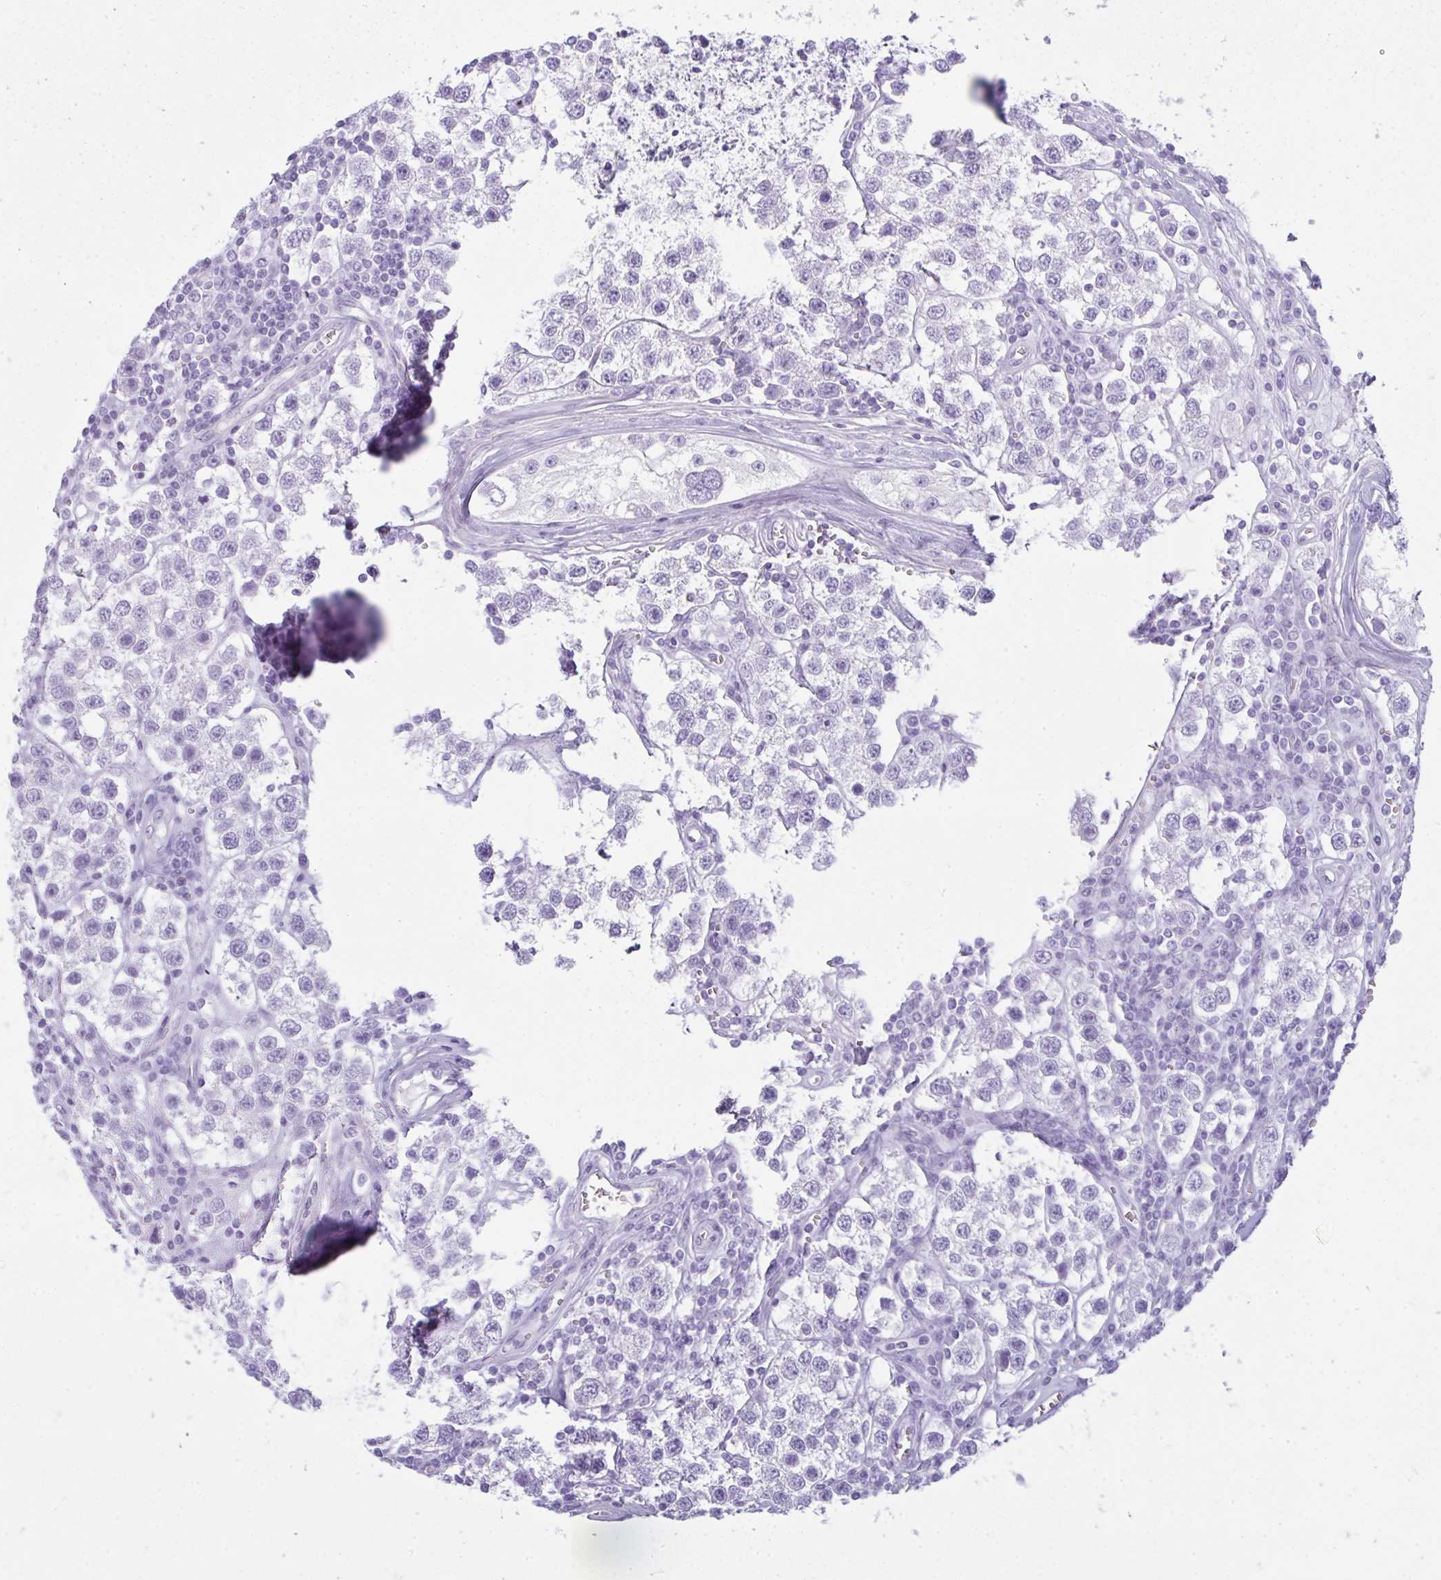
{"staining": {"intensity": "negative", "quantity": "none", "location": "none"}, "tissue": "testis cancer", "cell_type": "Tumor cells", "image_type": "cancer", "snomed": [{"axis": "morphology", "description": "Seminoma, NOS"}, {"axis": "topography", "description": "Testis"}], "caption": "A high-resolution histopathology image shows IHC staining of testis cancer (seminoma), which shows no significant staining in tumor cells. The staining is performed using DAB brown chromogen with nuclei counter-stained in using hematoxylin.", "gene": "RASL10A", "patient": {"sex": "male", "age": 34}}